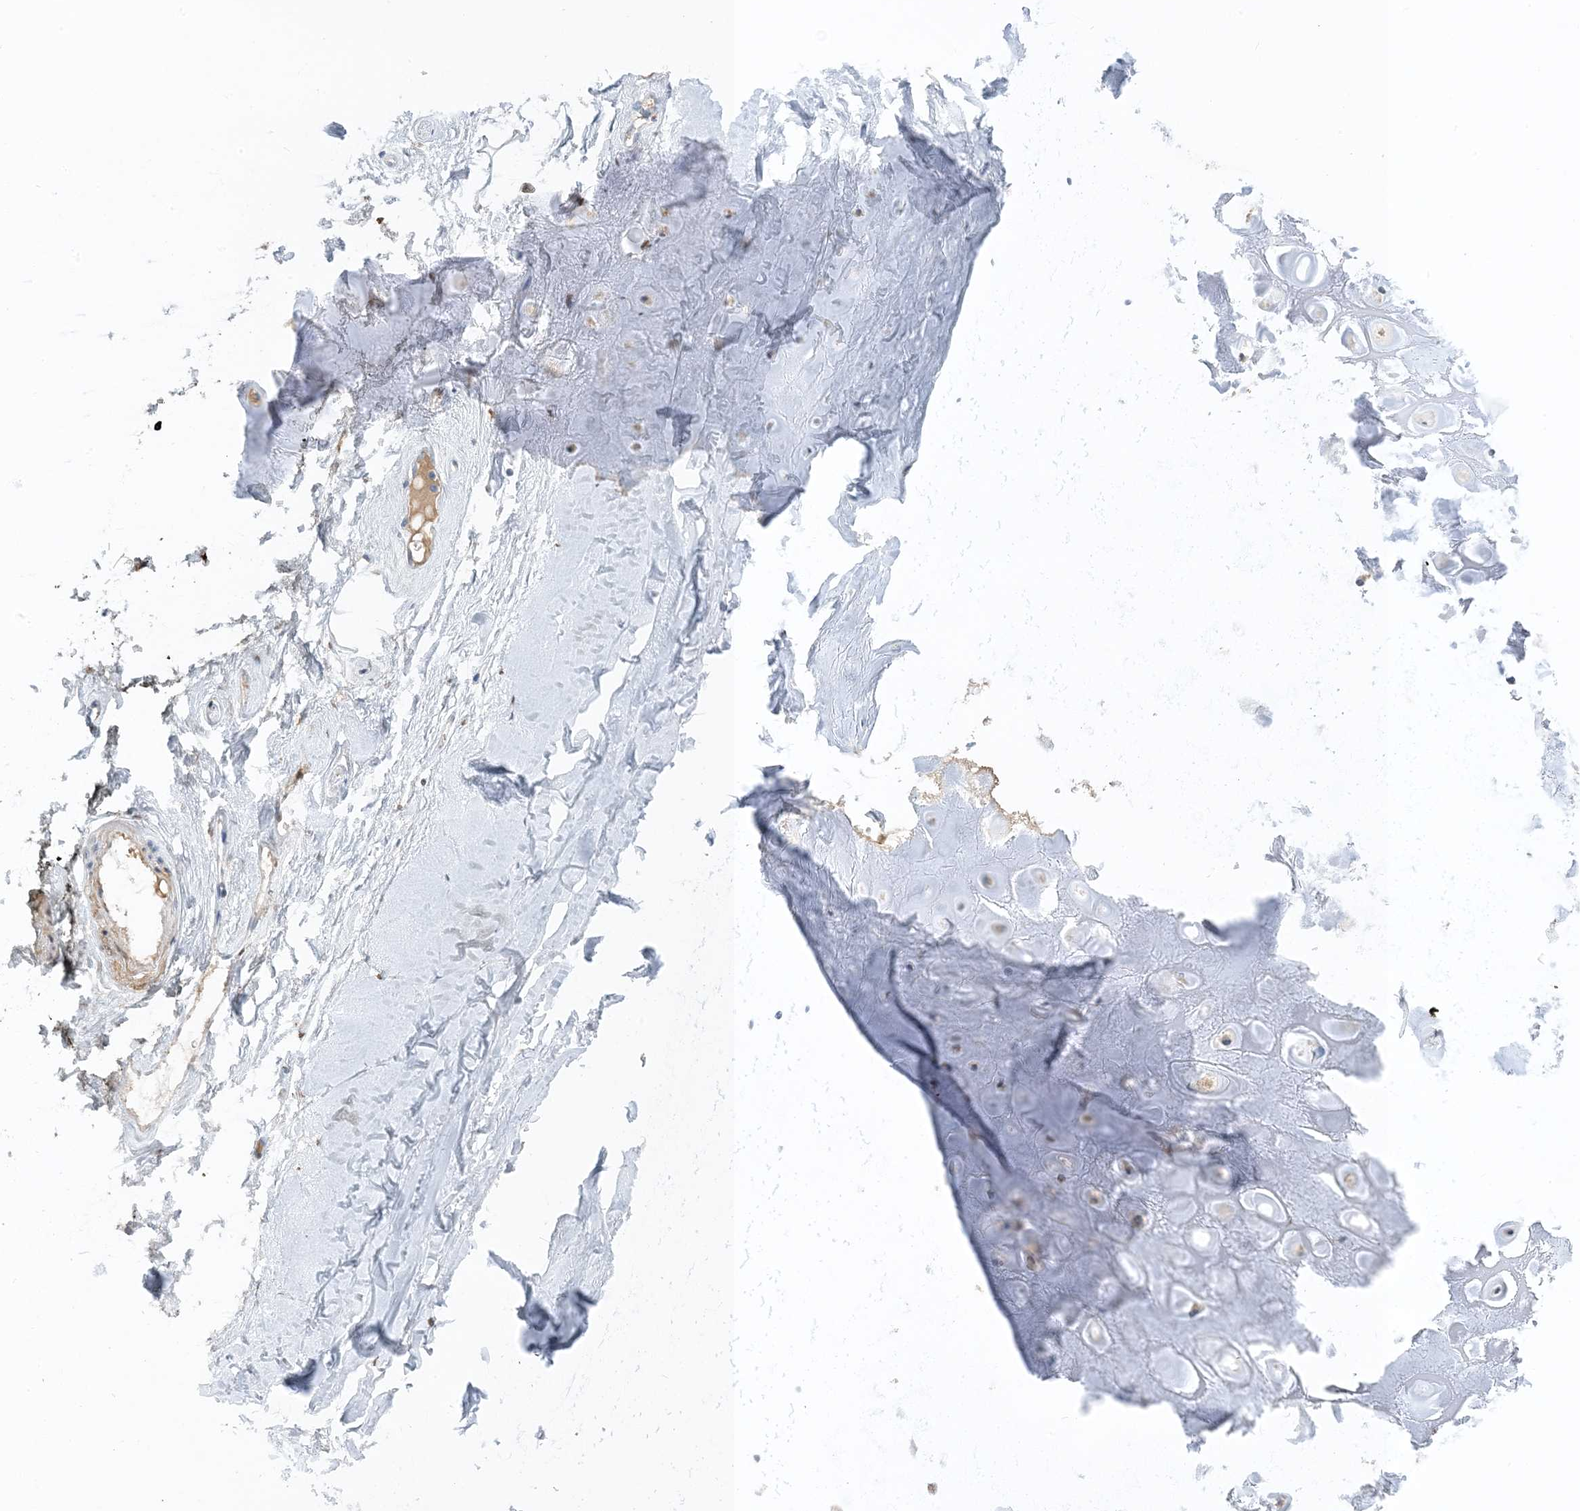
{"staining": {"intensity": "negative", "quantity": "none", "location": "none"}, "tissue": "adipose tissue", "cell_type": "Adipocytes", "image_type": "normal", "snomed": [{"axis": "morphology", "description": "Normal tissue, NOS"}, {"axis": "morphology", "description": "Basal cell carcinoma"}, {"axis": "topography", "description": "Skin"}], "caption": "This is an immunohistochemistry micrograph of normal adipose tissue. There is no expression in adipocytes.", "gene": "CTRL", "patient": {"sex": "female", "age": 89}}